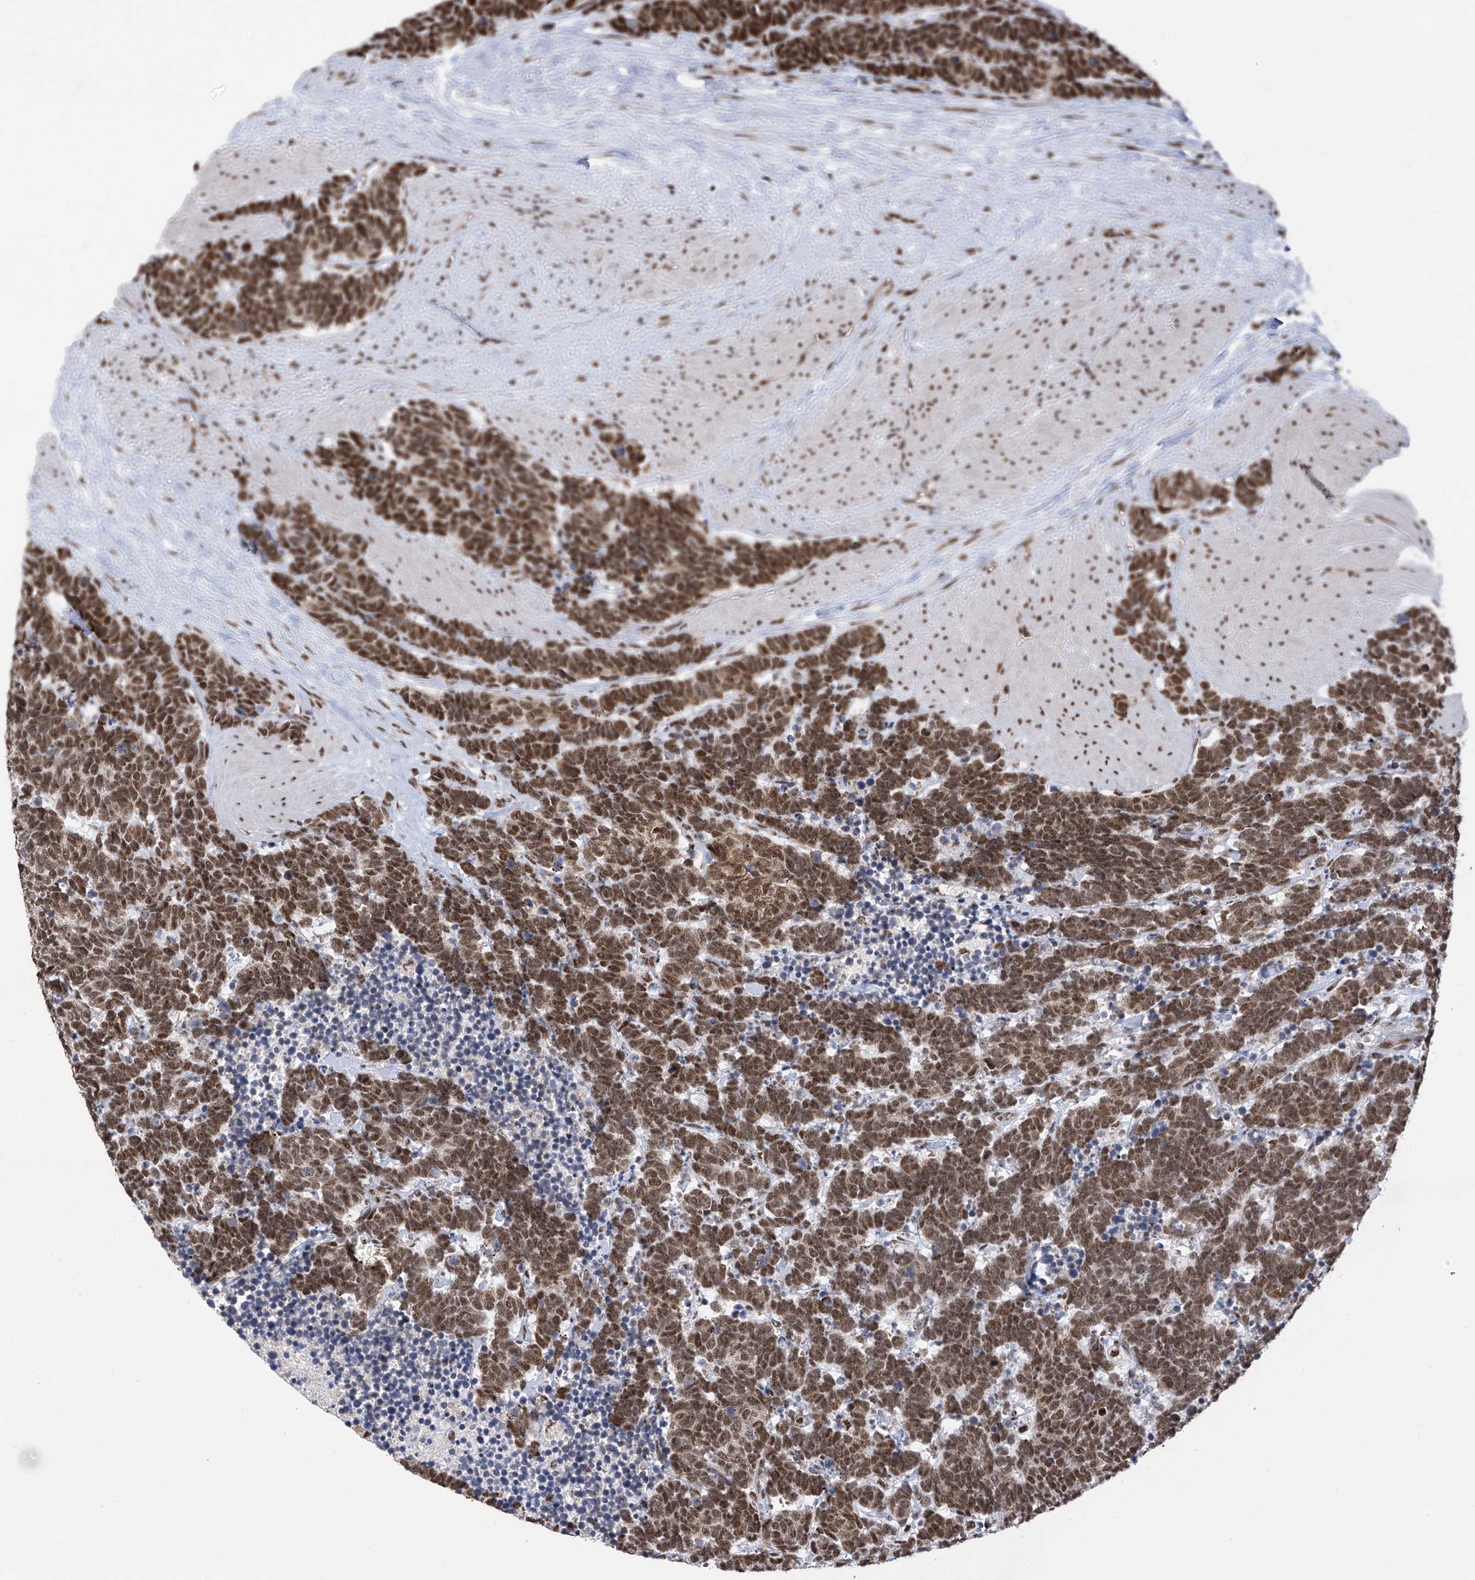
{"staining": {"intensity": "moderate", "quantity": ">75%", "location": "cytoplasmic/membranous,nuclear"}, "tissue": "carcinoid", "cell_type": "Tumor cells", "image_type": "cancer", "snomed": [{"axis": "morphology", "description": "Carcinoma, NOS"}, {"axis": "morphology", "description": "Carcinoid, malignant, NOS"}, {"axis": "topography", "description": "Urinary bladder"}], "caption": "IHC image of neoplastic tissue: carcinoid stained using immunohistochemistry demonstrates medium levels of moderate protein expression localized specifically in the cytoplasmic/membranous and nuclear of tumor cells, appearing as a cytoplasmic/membranous and nuclear brown color.", "gene": "APLF", "patient": {"sex": "male", "age": 57}}